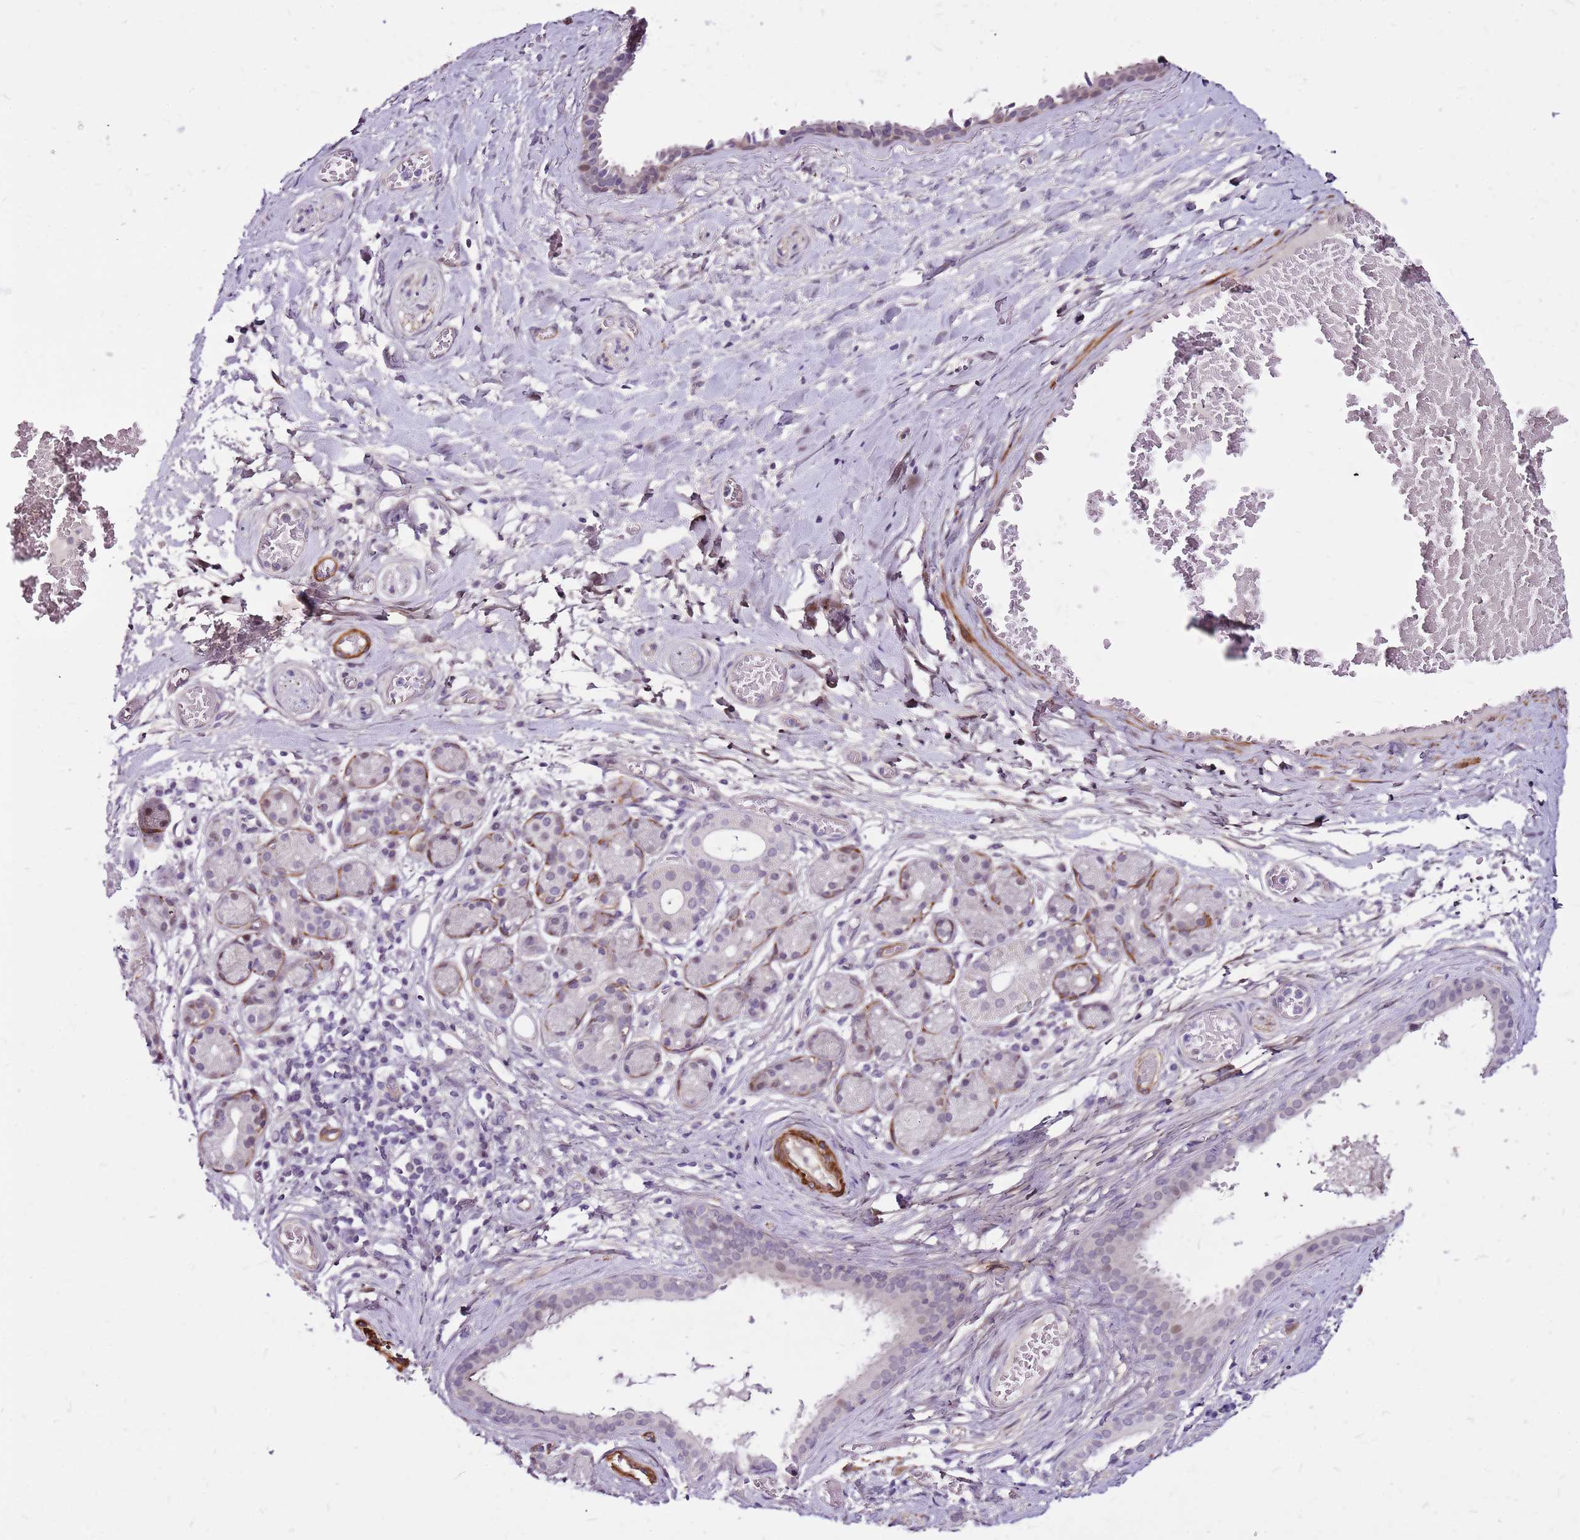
{"staining": {"intensity": "moderate", "quantity": ">75%", "location": "cytoplasmic/membranous"}, "tissue": "adipose tissue", "cell_type": "Adipocytes", "image_type": "normal", "snomed": [{"axis": "morphology", "description": "Normal tissue, NOS"}, {"axis": "topography", "description": "Salivary gland"}, {"axis": "topography", "description": "Peripheral nerve tissue"}], "caption": "Protein staining shows moderate cytoplasmic/membranous staining in about >75% of adipocytes in benign adipose tissue.", "gene": "POLE3", "patient": {"sex": "male", "age": 62}}